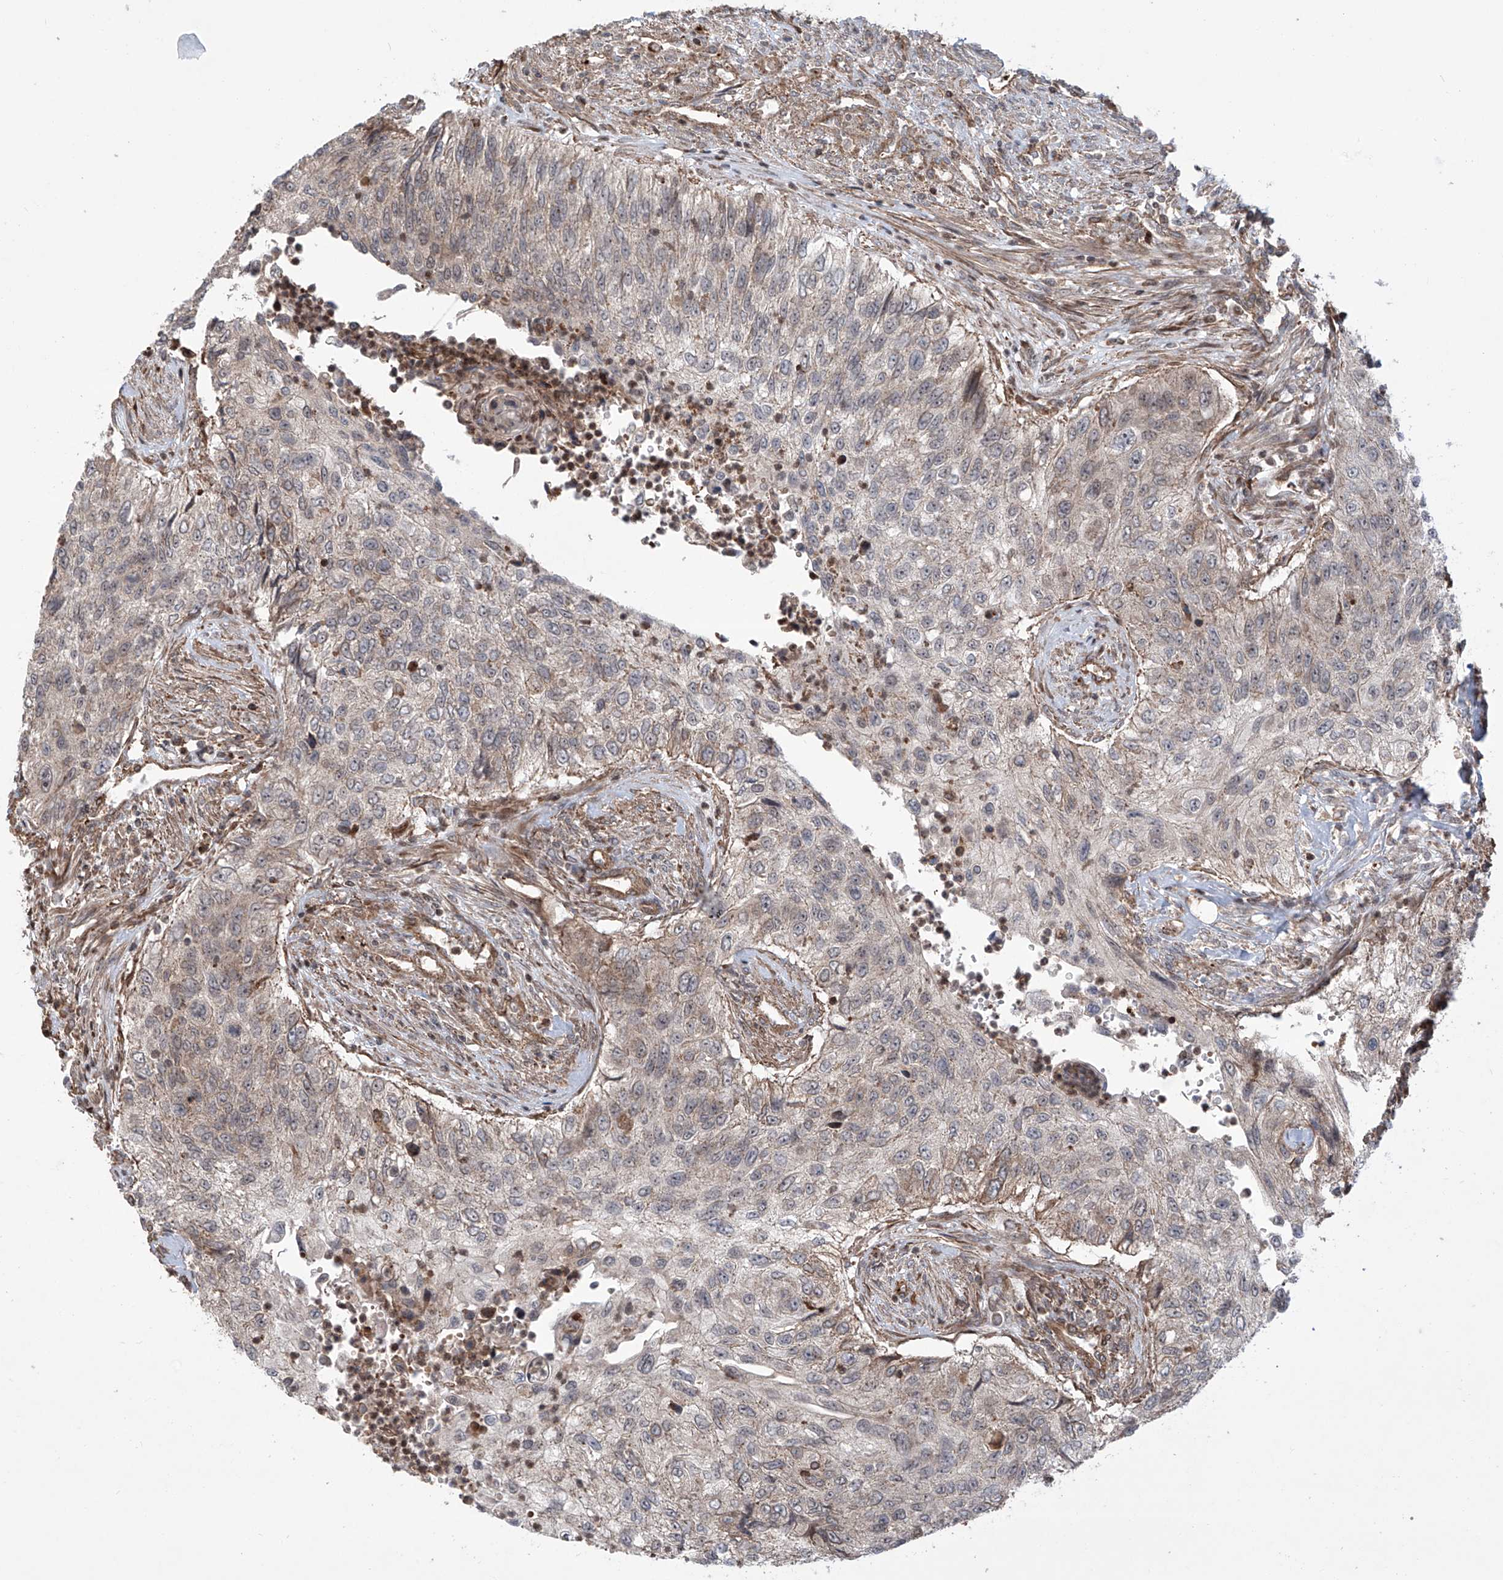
{"staining": {"intensity": "weak", "quantity": "<25%", "location": "cytoplasmic/membranous"}, "tissue": "urothelial cancer", "cell_type": "Tumor cells", "image_type": "cancer", "snomed": [{"axis": "morphology", "description": "Urothelial carcinoma, High grade"}, {"axis": "topography", "description": "Urinary bladder"}], "caption": "This image is of high-grade urothelial carcinoma stained with IHC to label a protein in brown with the nuclei are counter-stained blue. There is no positivity in tumor cells.", "gene": "APAF1", "patient": {"sex": "female", "age": 60}}